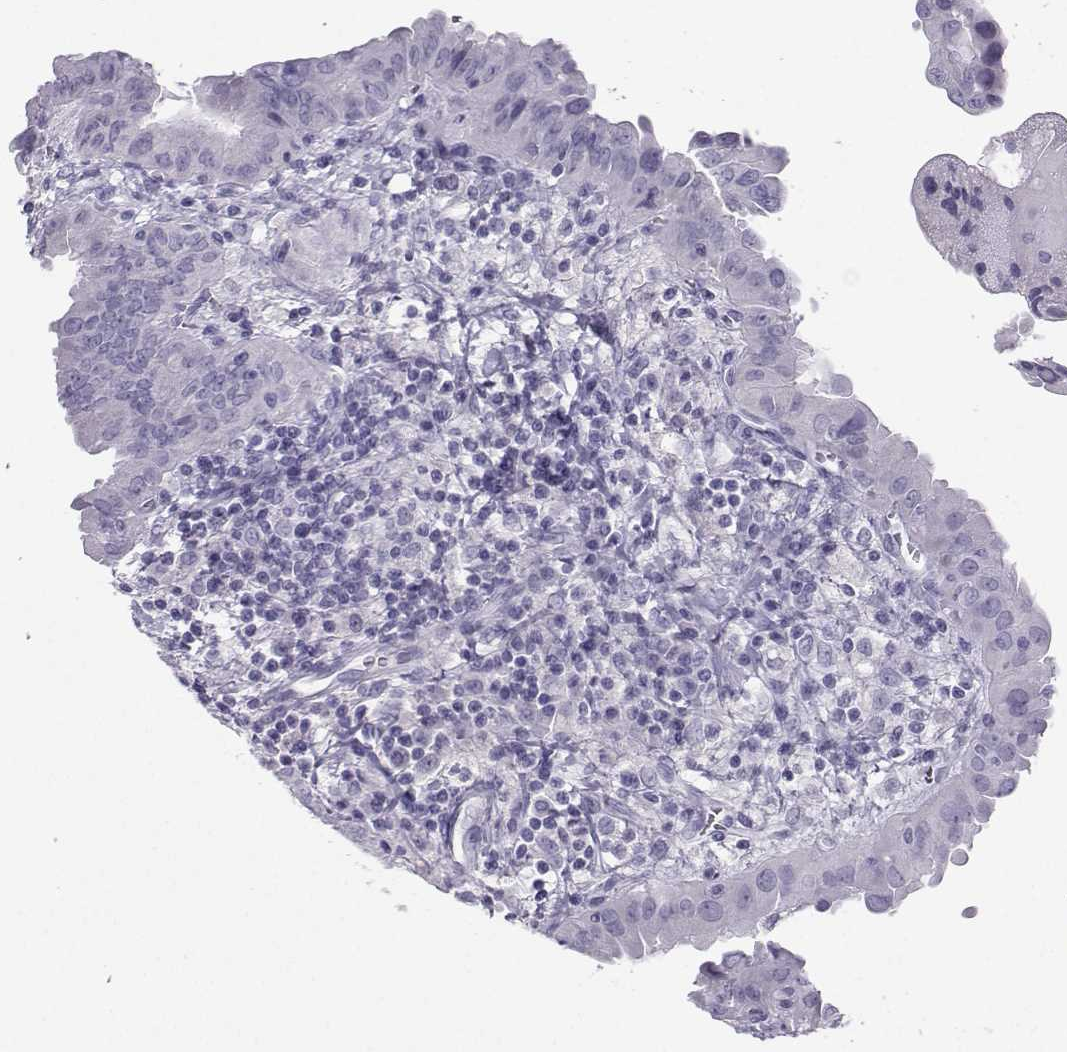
{"staining": {"intensity": "negative", "quantity": "none", "location": "none"}, "tissue": "thyroid cancer", "cell_type": "Tumor cells", "image_type": "cancer", "snomed": [{"axis": "morphology", "description": "Papillary adenocarcinoma, NOS"}, {"axis": "topography", "description": "Thyroid gland"}], "caption": "Immunohistochemistry micrograph of neoplastic tissue: human thyroid cancer stained with DAB (3,3'-diaminobenzidine) demonstrates no significant protein staining in tumor cells.", "gene": "ARMC2", "patient": {"sex": "female", "age": 37}}